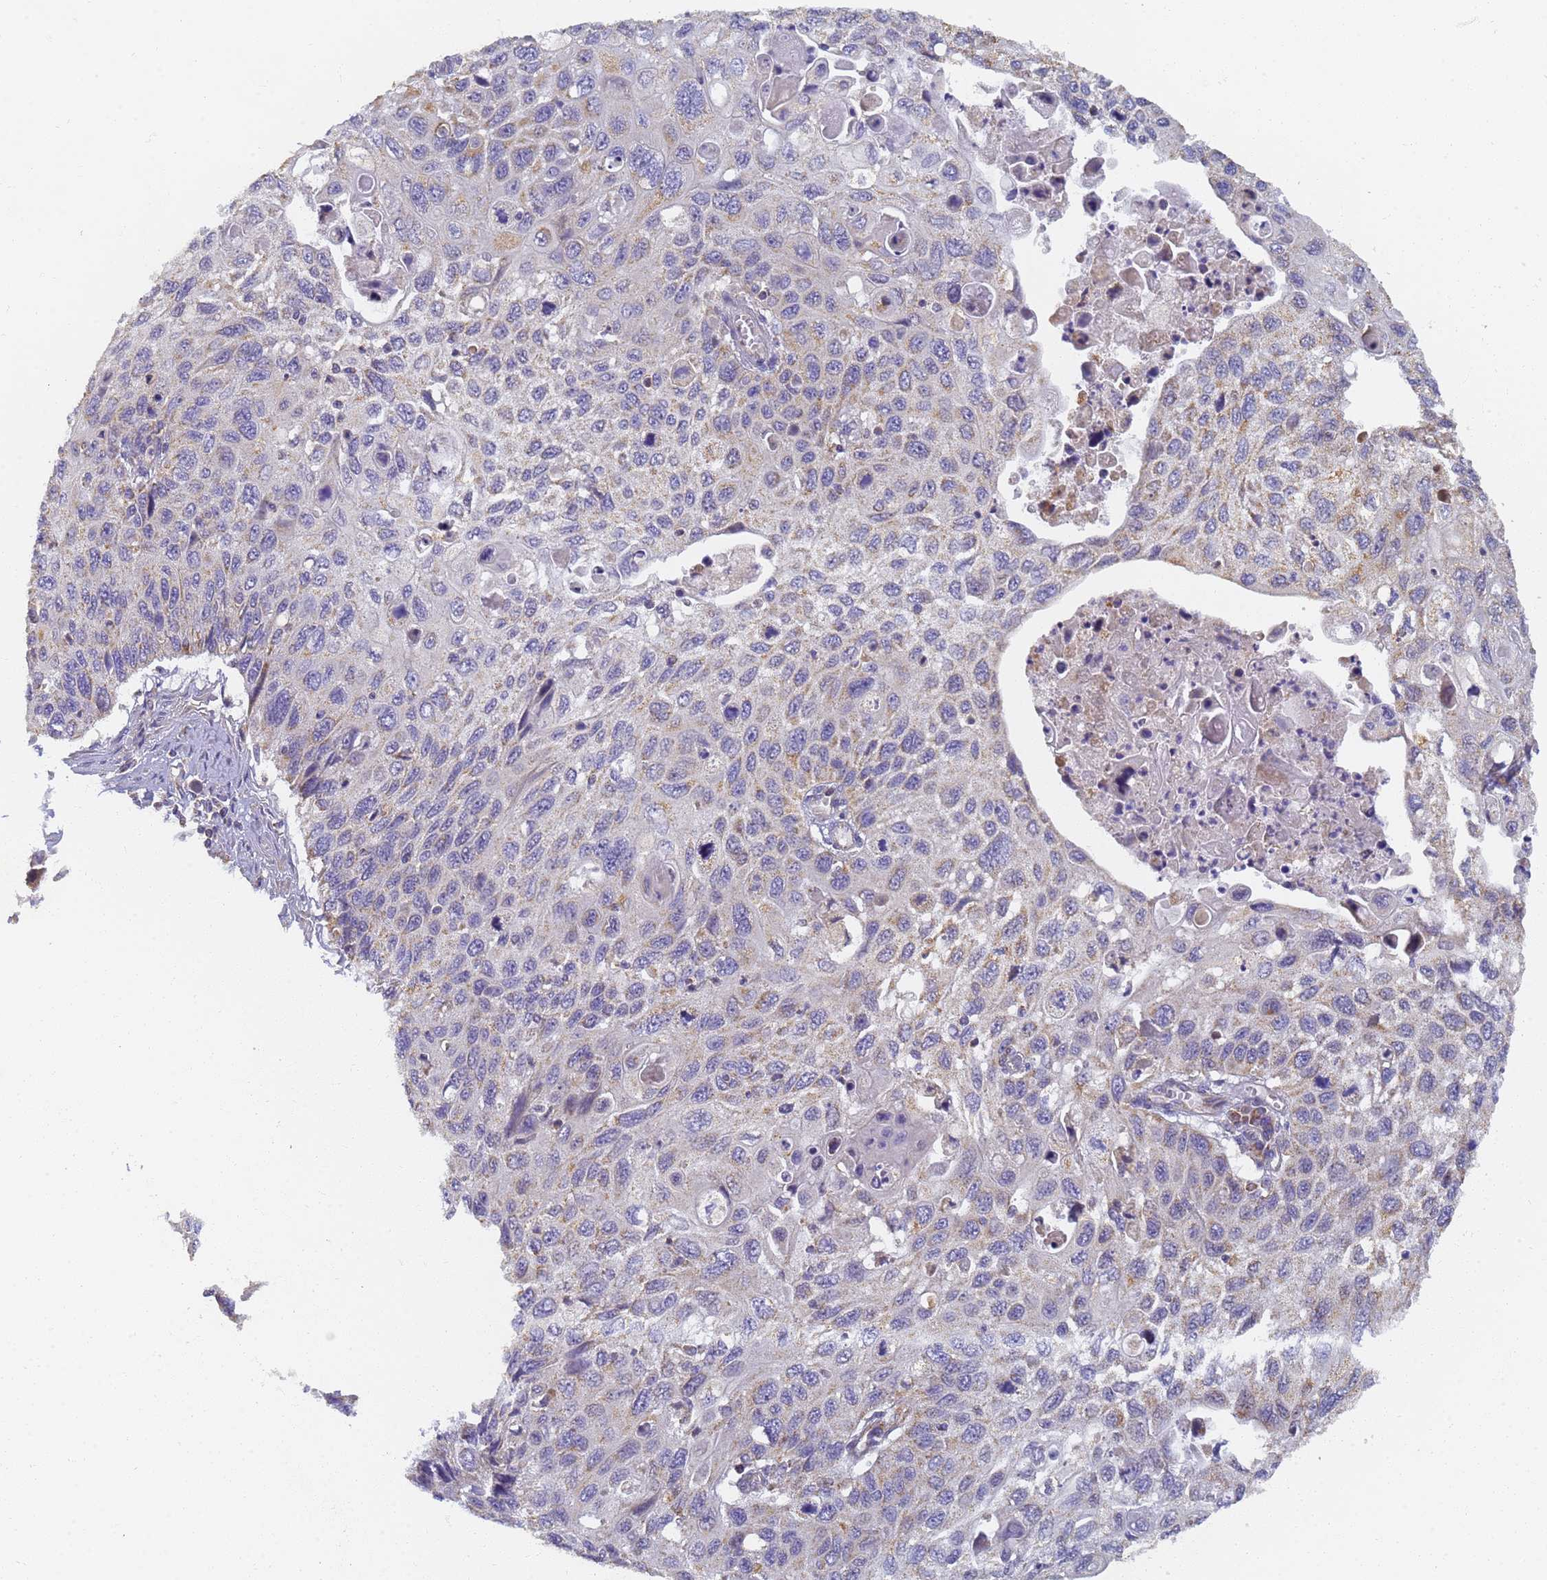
{"staining": {"intensity": "moderate", "quantity": "<25%", "location": "cytoplasmic/membranous"}, "tissue": "cervical cancer", "cell_type": "Tumor cells", "image_type": "cancer", "snomed": [{"axis": "morphology", "description": "Squamous cell carcinoma, NOS"}, {"axis": "topography", "description": "Cervix"}], "caption": "Protein expression analysis of squamous cell carcinoma (cervical) reveals moderate cytoplasmic/membranous staining in about <25% of tumor cells.", "gene": "UTP23", "patient": {"sex": "female", "age": 70}}